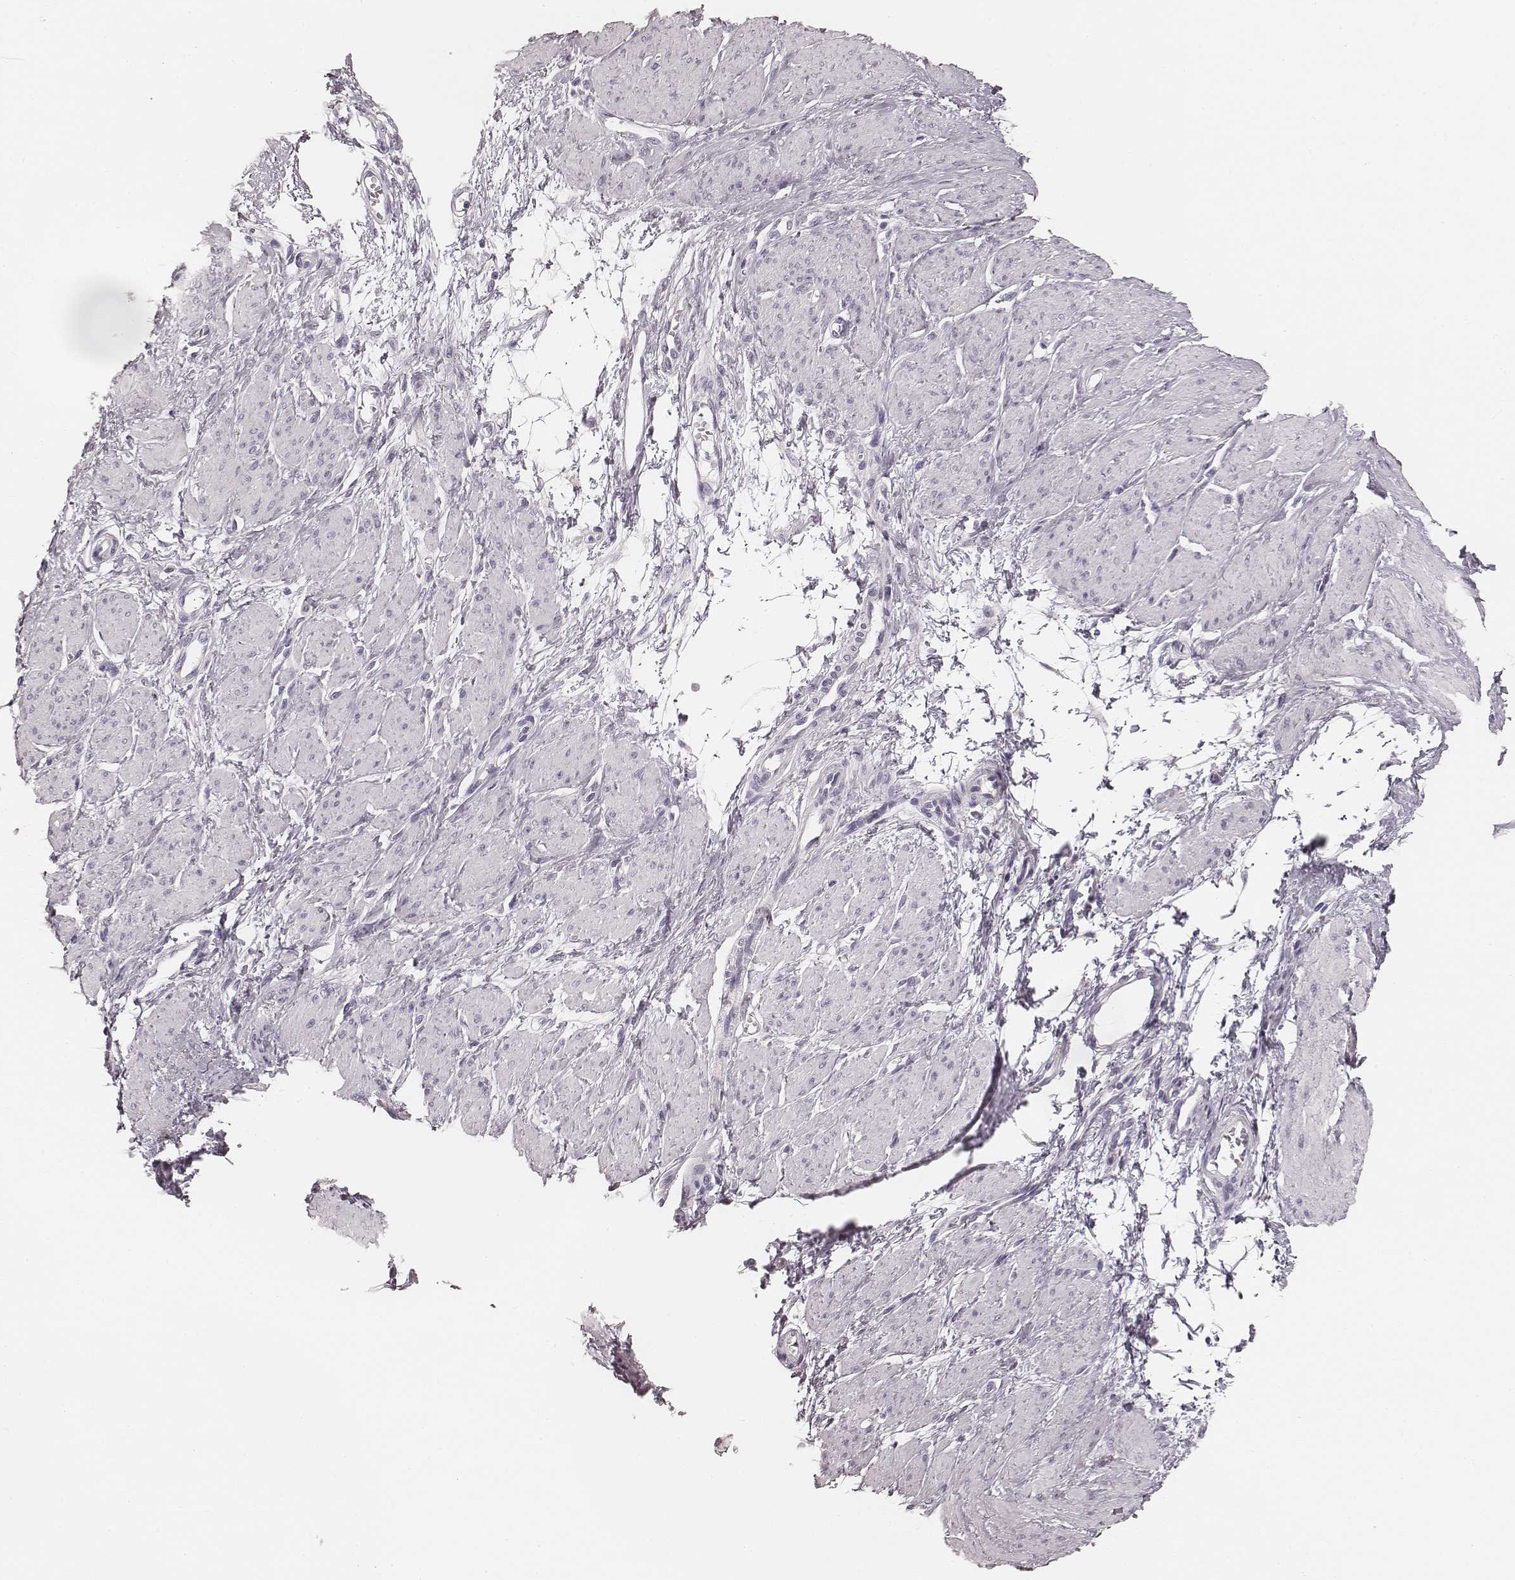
{"staining": {"intensity": "negative", "quantity": "none", "location": "none"}, "tissue": "smooth muscle", "cell_type": "Smooth muscle cells", "image_type": "normal", "snomed": [{"axis": "morphology", "description": "Normal tissue, NOS"}, {"axis": "topography", "description": "Smooth muscle"}, {"axis": "topography", "description": "Uterus"}], "caption": "Histopathology image shows no protein staining in smooth muscle cells of benign smooth muscle.", "gene": "HNF4G", "patient": {"sex": "female", "age": 39}}